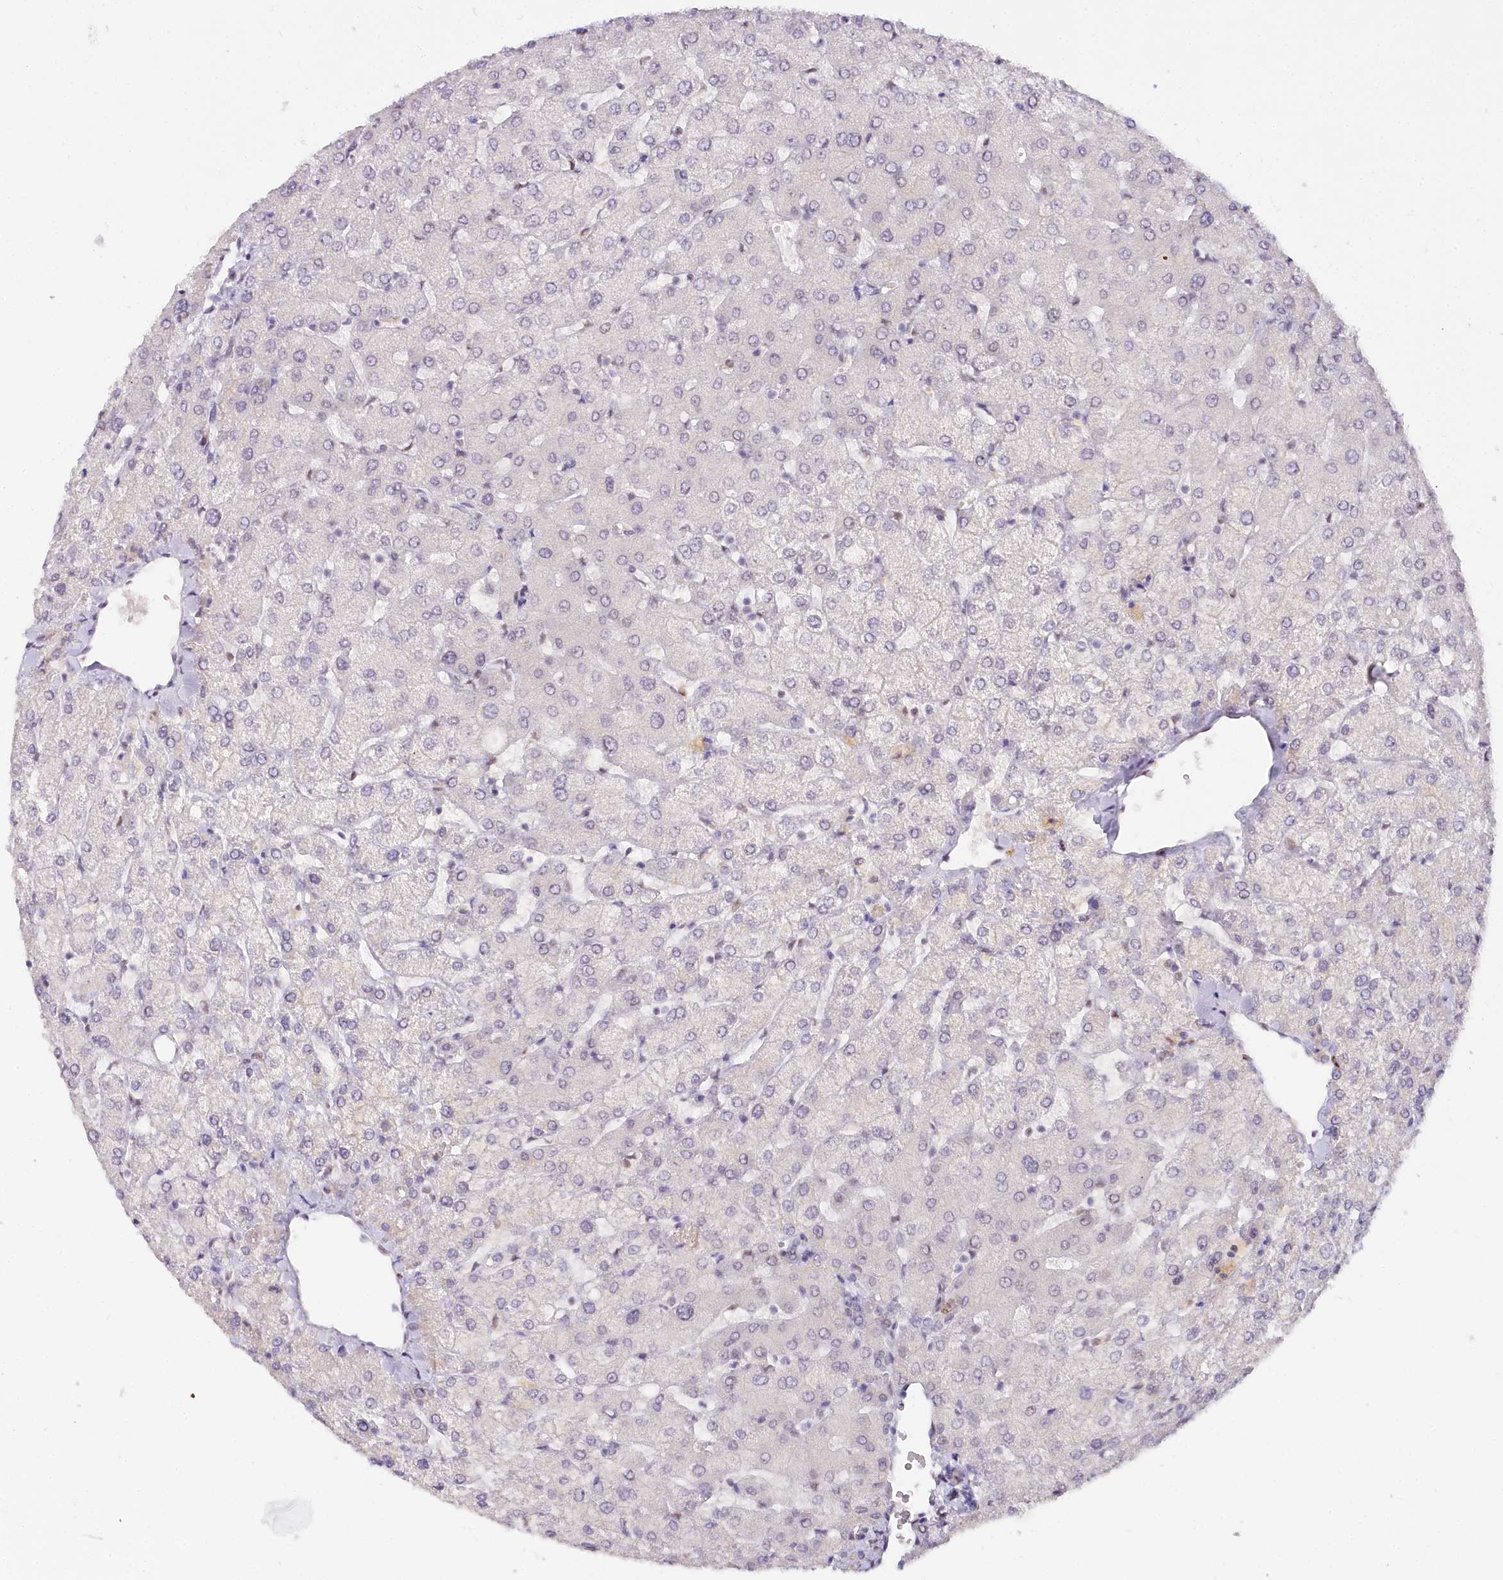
{"staining": {"intensity": "negative", "quantity": "none", "location": "none"}, "tissue": "liver", "cell_type": "Cholangiocytes", "image_type": "normal", "snomed": [{"axis": "morphology", "description": "Normal tissue, NOS"}, {"axis": "topography", "description": "Liver"}], "caption": "Histopathology image shows no significant protein positivity in cholangiocytes of benign liver.", "gene": "TP53", "patient": {"sex": "female", "age": 54}}